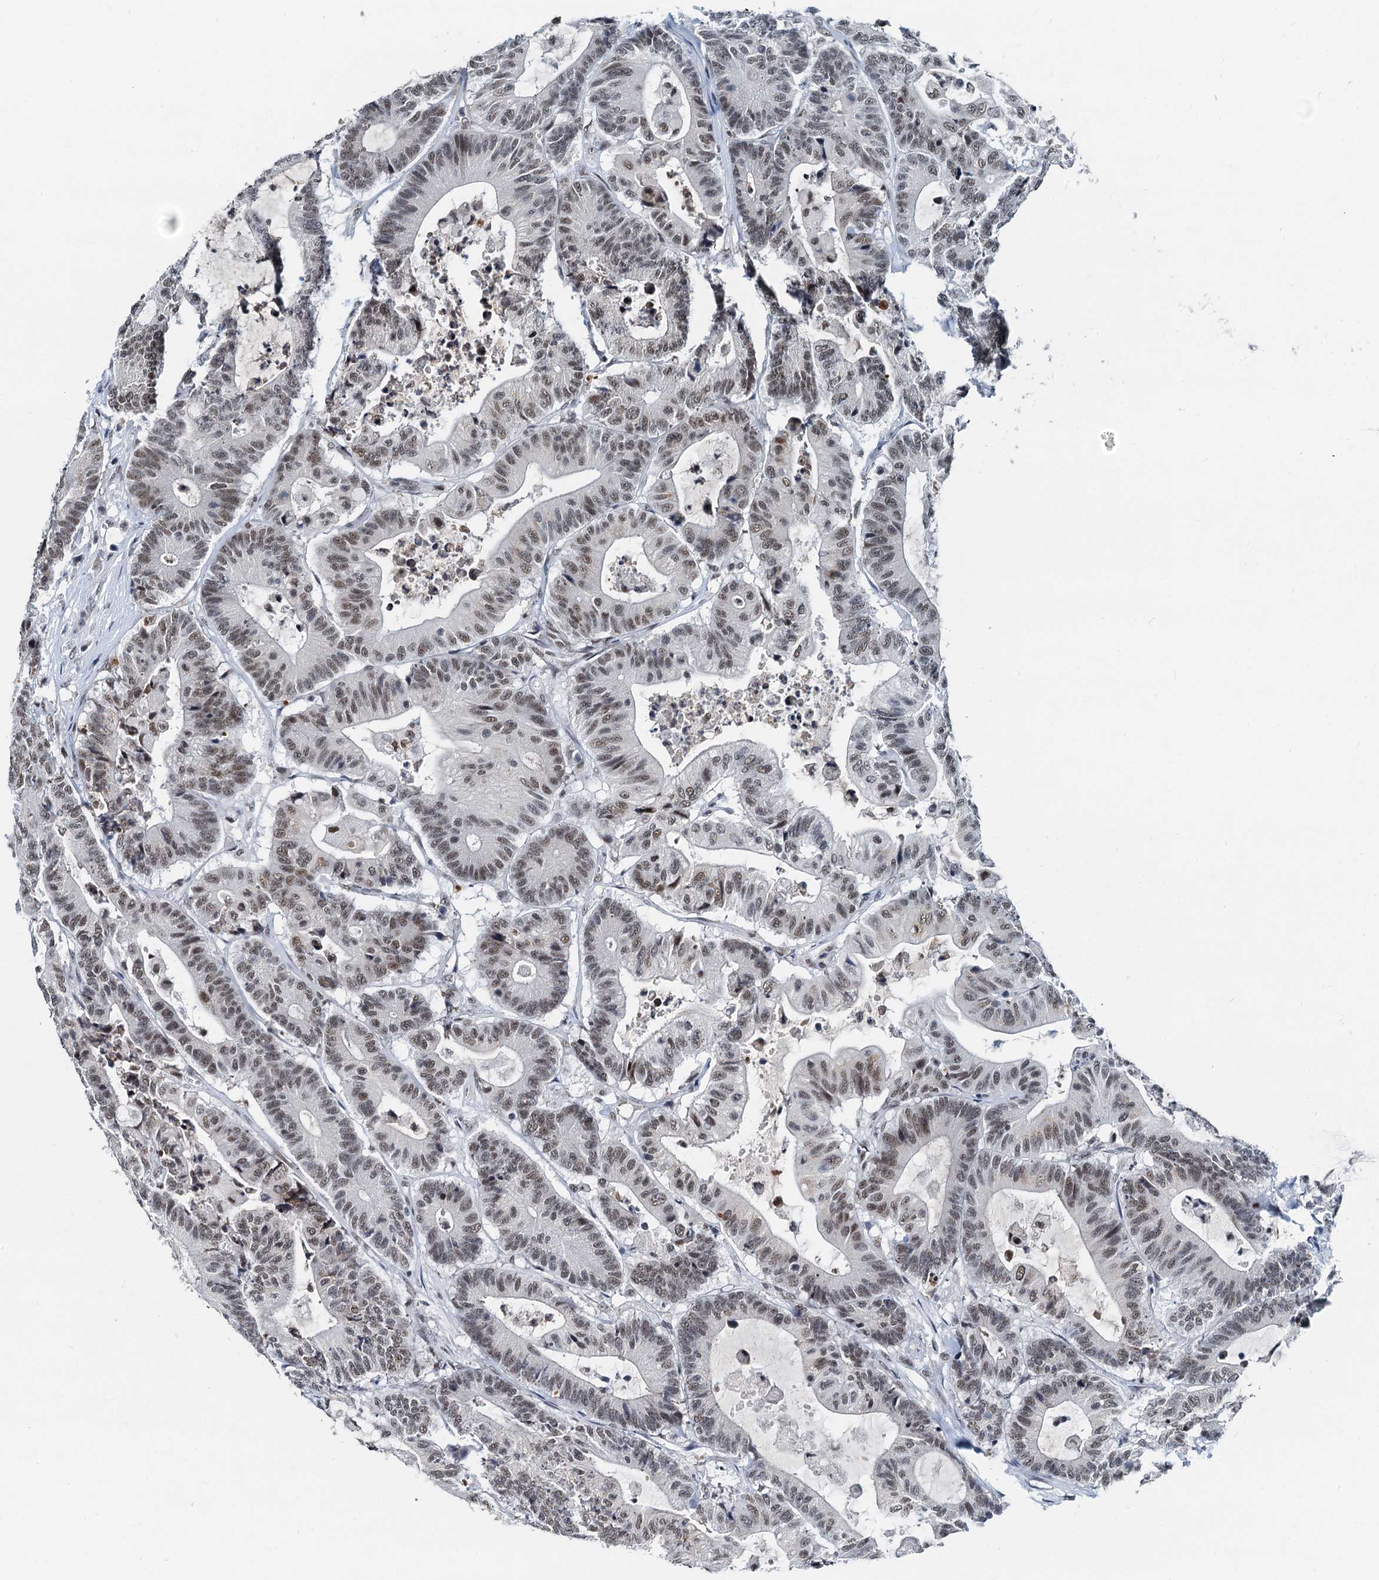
{"staining": {"intensity": "moderate", "quantity": ">75%", "location": "nuclear"}, "tissue": "colorectal cancer", "cell_type": "Tumor cells", "image_type": "cancer", "snomed": [{"axis": "morphology", "description": "Adenocarcinoma, NOS"}, {"axis": "topography", "description": "Colon"}], "caption": "Adenocarcinoma (colorectal) tissue displays moderate nuclear expression in approximately >75% of tumor cells, visualized by immunohistochemistry.", "gene": "SNRPD1", "patient": {"sex": "female", "age": 84}}